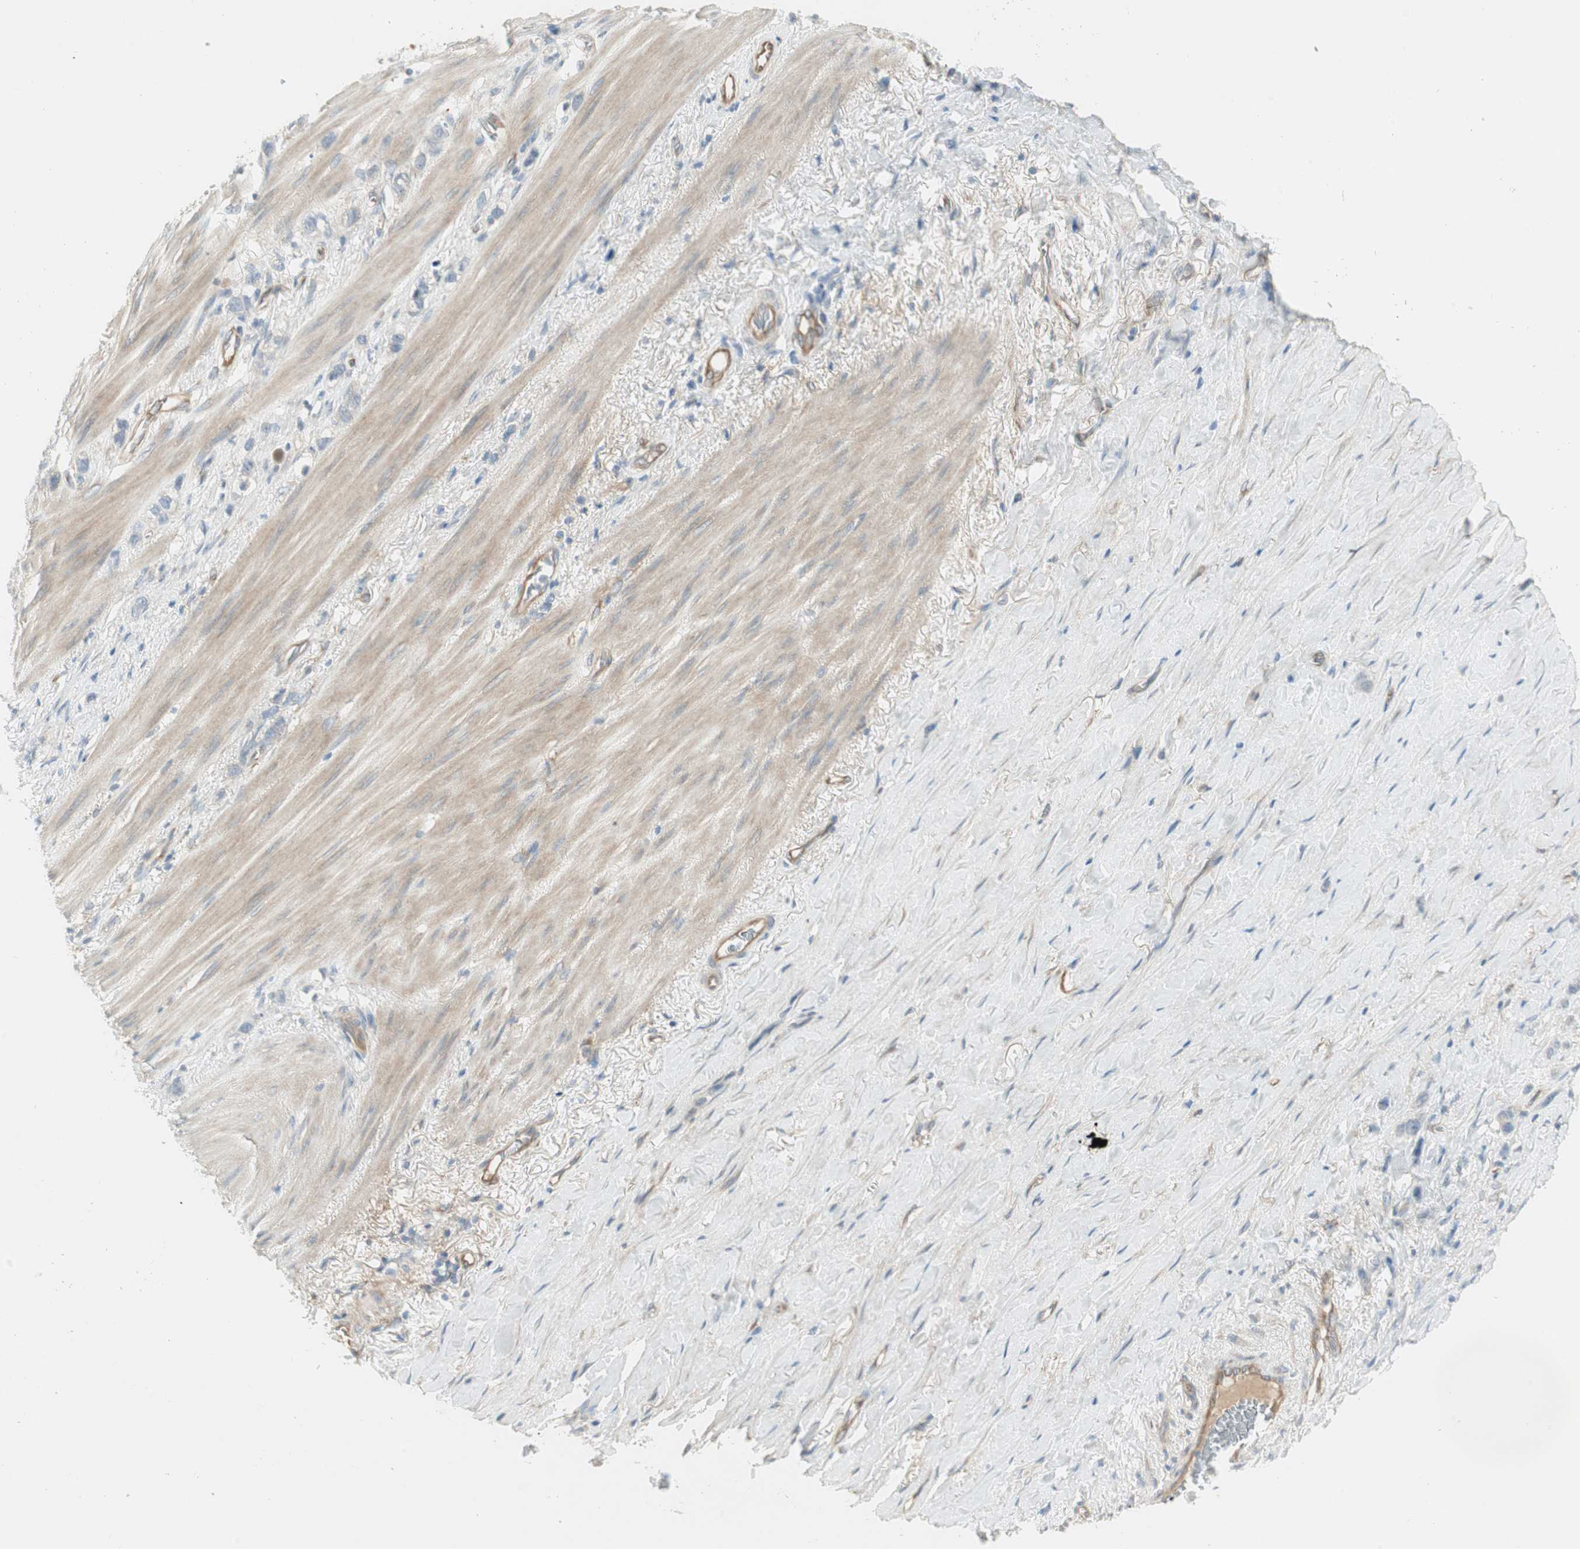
{"staining": {"intensity": "negative", "quantity": "none", "location": "none"}, "tissue": "stomach cancer", "cell_type": "Tumor cells", "image_type": "cancer", "snomed": [{"axis": "morphology", "description": "Normal tissue, NOS"}, {"axis": "morphology", "description": "Adenocarcinoma, NOS"}, {"axis": "morphology", "description": "Adenocarcinoma, High grade"}, {"axis": "topography", "description": "Stomach, upper"}, {"axis": "topography", "description": "Stomach"}], "caption": "Immunohistochemical staining of human stomach adenocarcinoma (high-grade) displays no significant positivity in tumor cells. (Stains: DAB (3,3'-diaminobenzidine) immunohistochemistry with hematoxylin counter stain, Microscopy: brightfield microscopy at high magnification).", "gene": "STON1-GTF2A1L", "patient": {"sex": "female", "age": 65}}